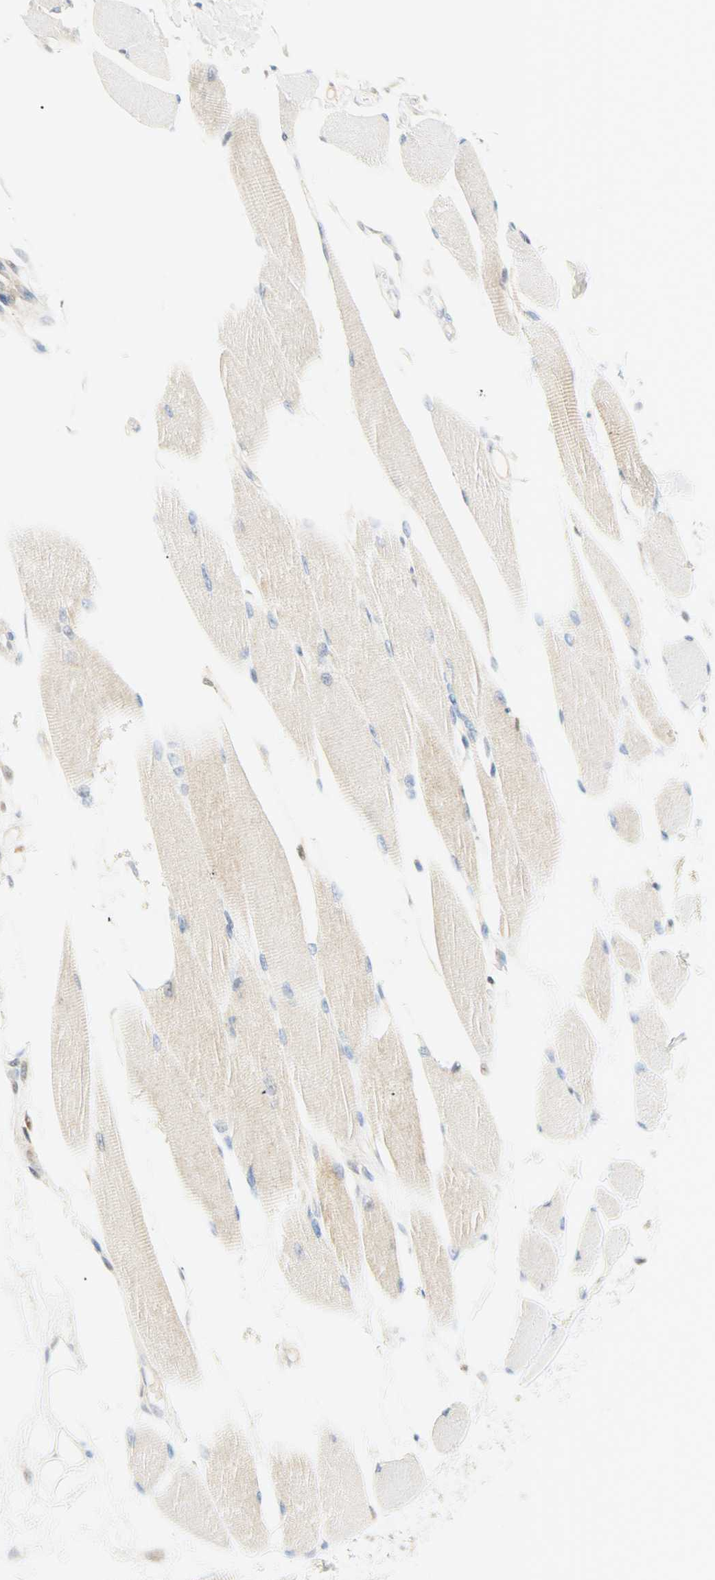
{"staining": {"intensity": "negative", "quantity": "none", "location": "none"}, "tissue": "skeletal muscle", "cell_type": "Myocytes", "image_type": "normal", "snomed": [{"axis": "morphology", "description": "Normal tissue, NOS"}, {"axis": "topography", "description": "Skeletal muscle"}, {"axis": "topography", "description": "Peripheral nerve tissue"}], "caption": "IHC histopathology image of benign skeletal muscle: skeletal muscle stained with DAB demonstrates no significant protein expression in myocytes. The staining is performed using DAB (3,3'-diaminobenzidine) brown chromogen with nuclei counter-stained in using hematoxylin.", "gene": "SELENBP1", "patient": {"sex": "female", "age": 84}}